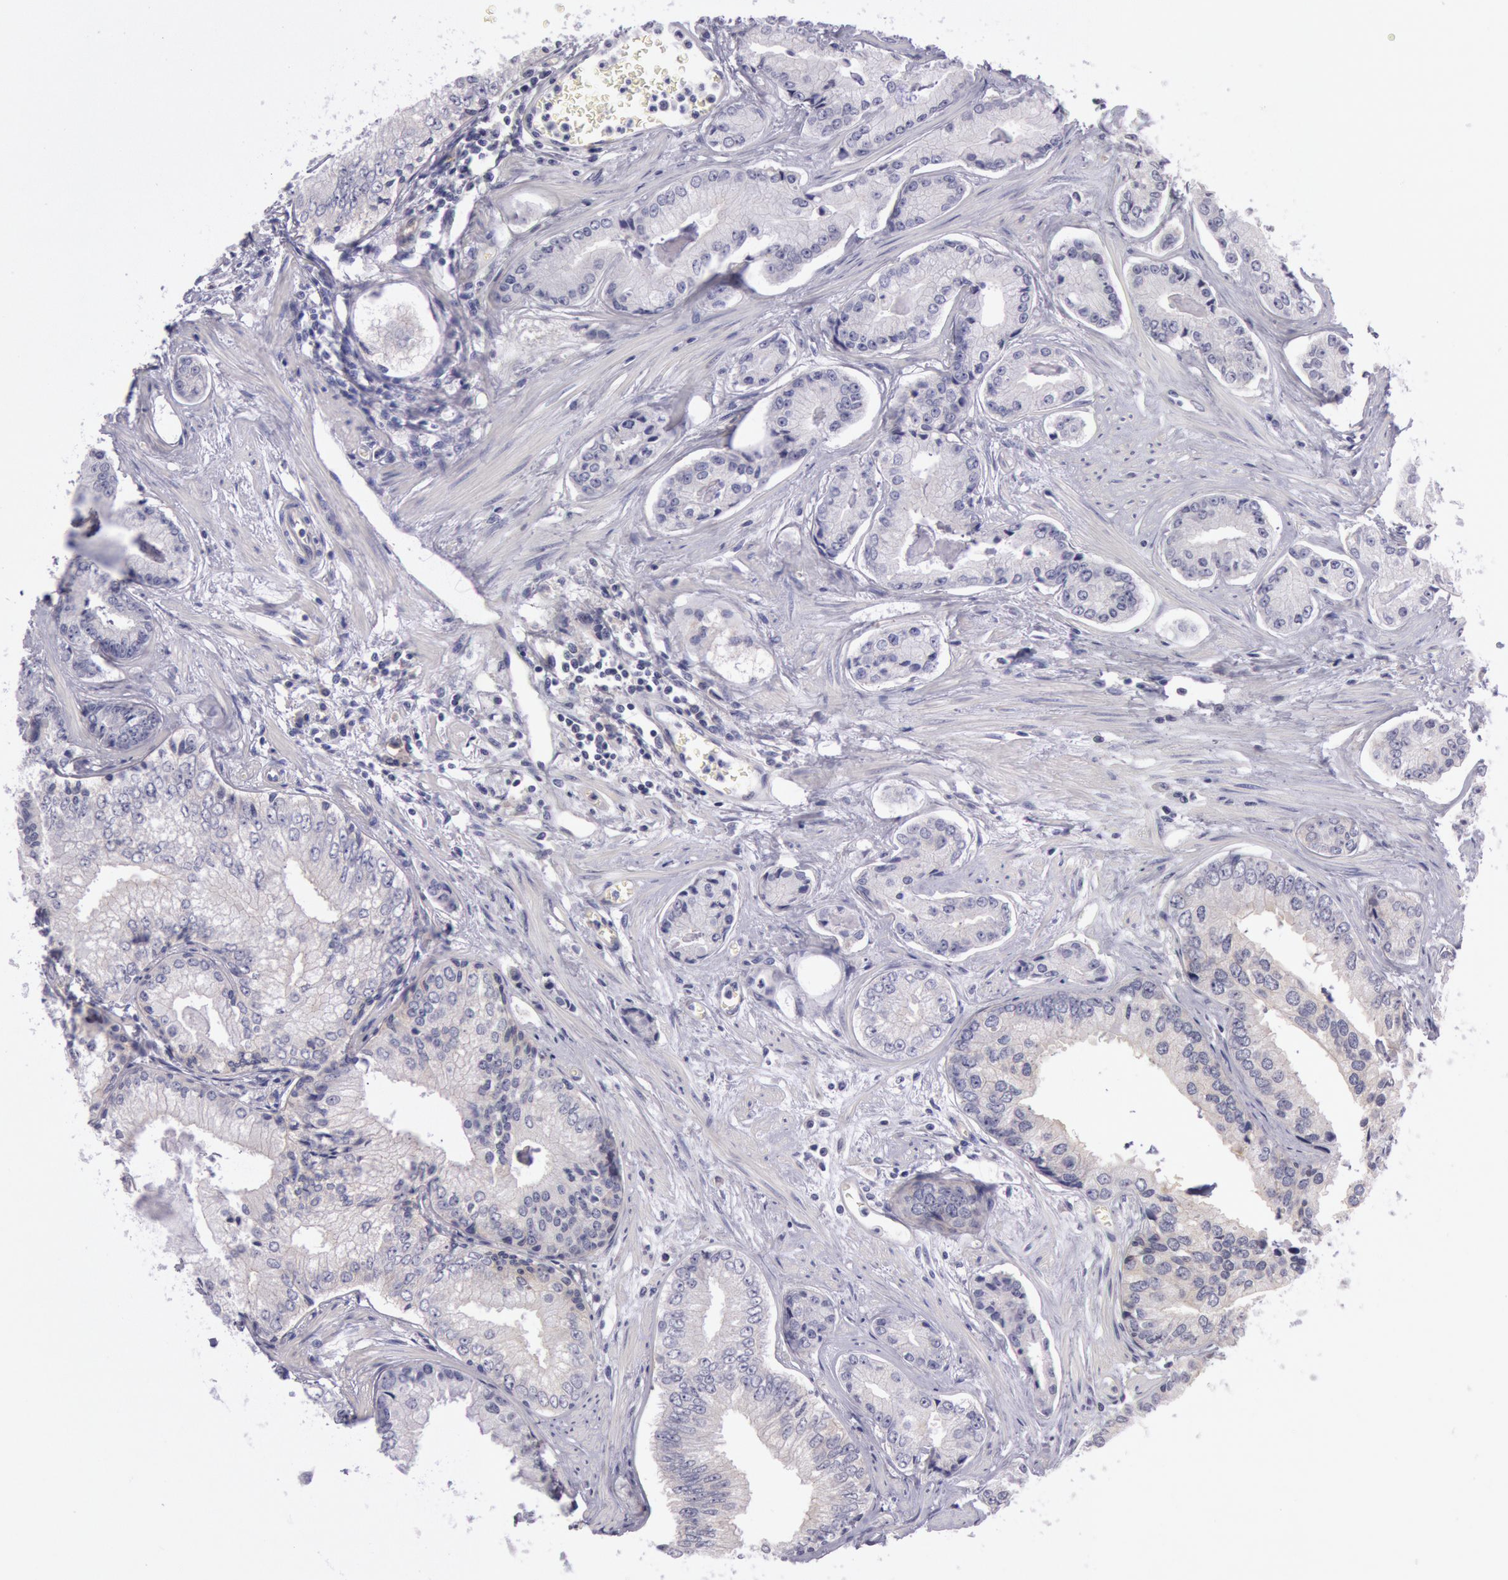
{"staining": {"intensity": "weak", "quantity": "<25%", "location": "cytoplasmic/membranous"}, "tissue": "prostate cancer", "cell_type": "Tumor cells", "image_type": "cancer", "snomed": [{"axis": "morphology", "description": "Adenocarcinoma, High grade"}, {"axis": "topography", "description": "Prostate"}], "caption": "Prostate adenocarcinoma (high-grade) stained for a protein using immunohistochemistry exhibits no positivity tumor cells.", "gene": "MYO5A", "patient": {"sex": "male", "age": 56}}